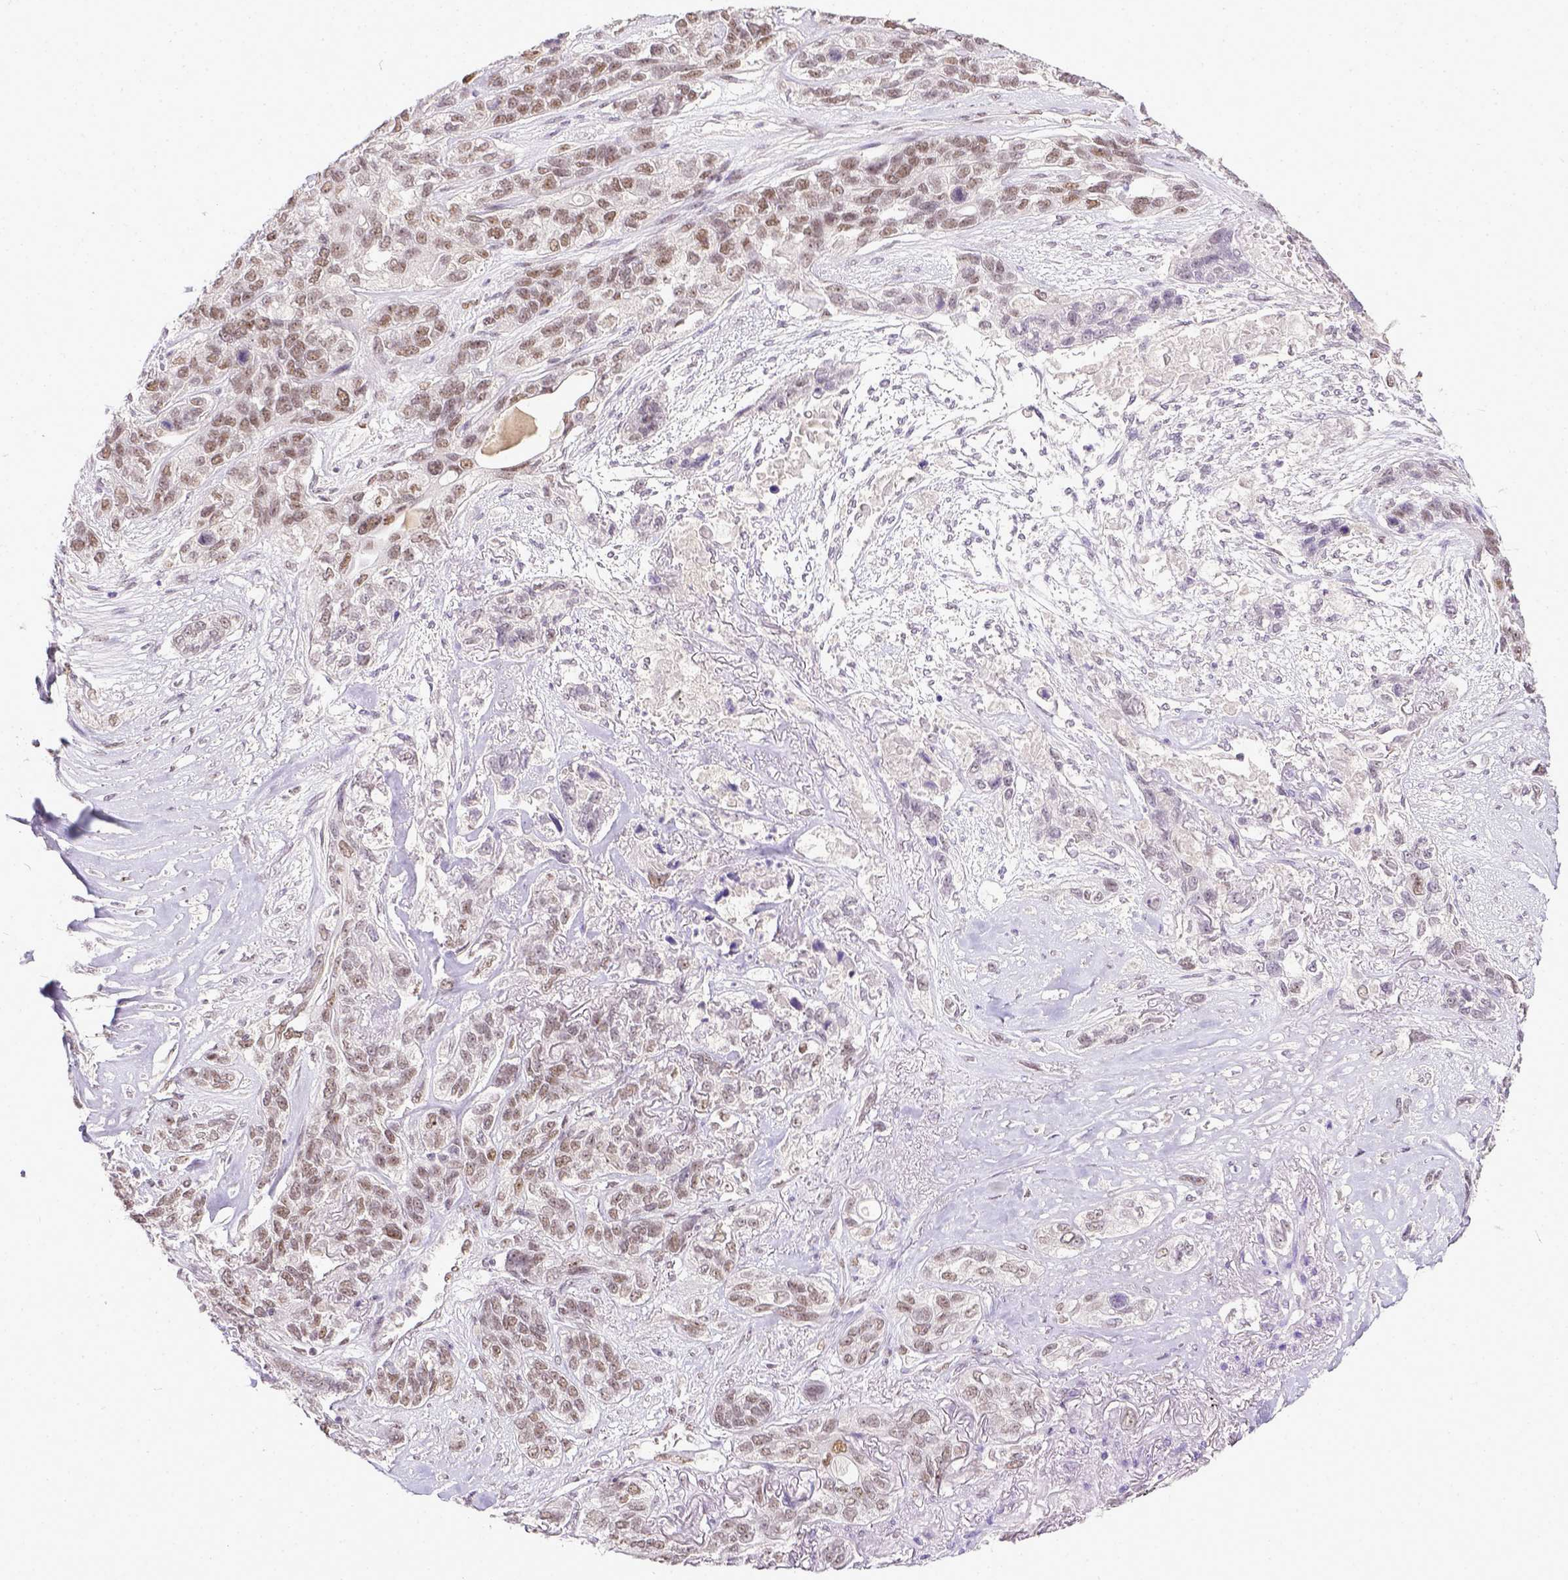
{"staining": {"intensity": "moderate", "quantity": ">75%", "location": "nuclear"}, "tissue": "lung cancer", "cell_type": "Tumor cells", "image_type": "cancer", "snomed": [{"axis": "morphology", "description": "Squamous cell carcinoma, NOS"}, {"axis": "topography", "description": "Lung"}], "caption": "This histopathology image displays IHC staining of lung cancer (squamous cell carcinoma), with medium moderate nuclear staining in approximately >75% of tumor cells.", "gene": "ERCC1", "patient": {"sex": "female", "age": 70}}